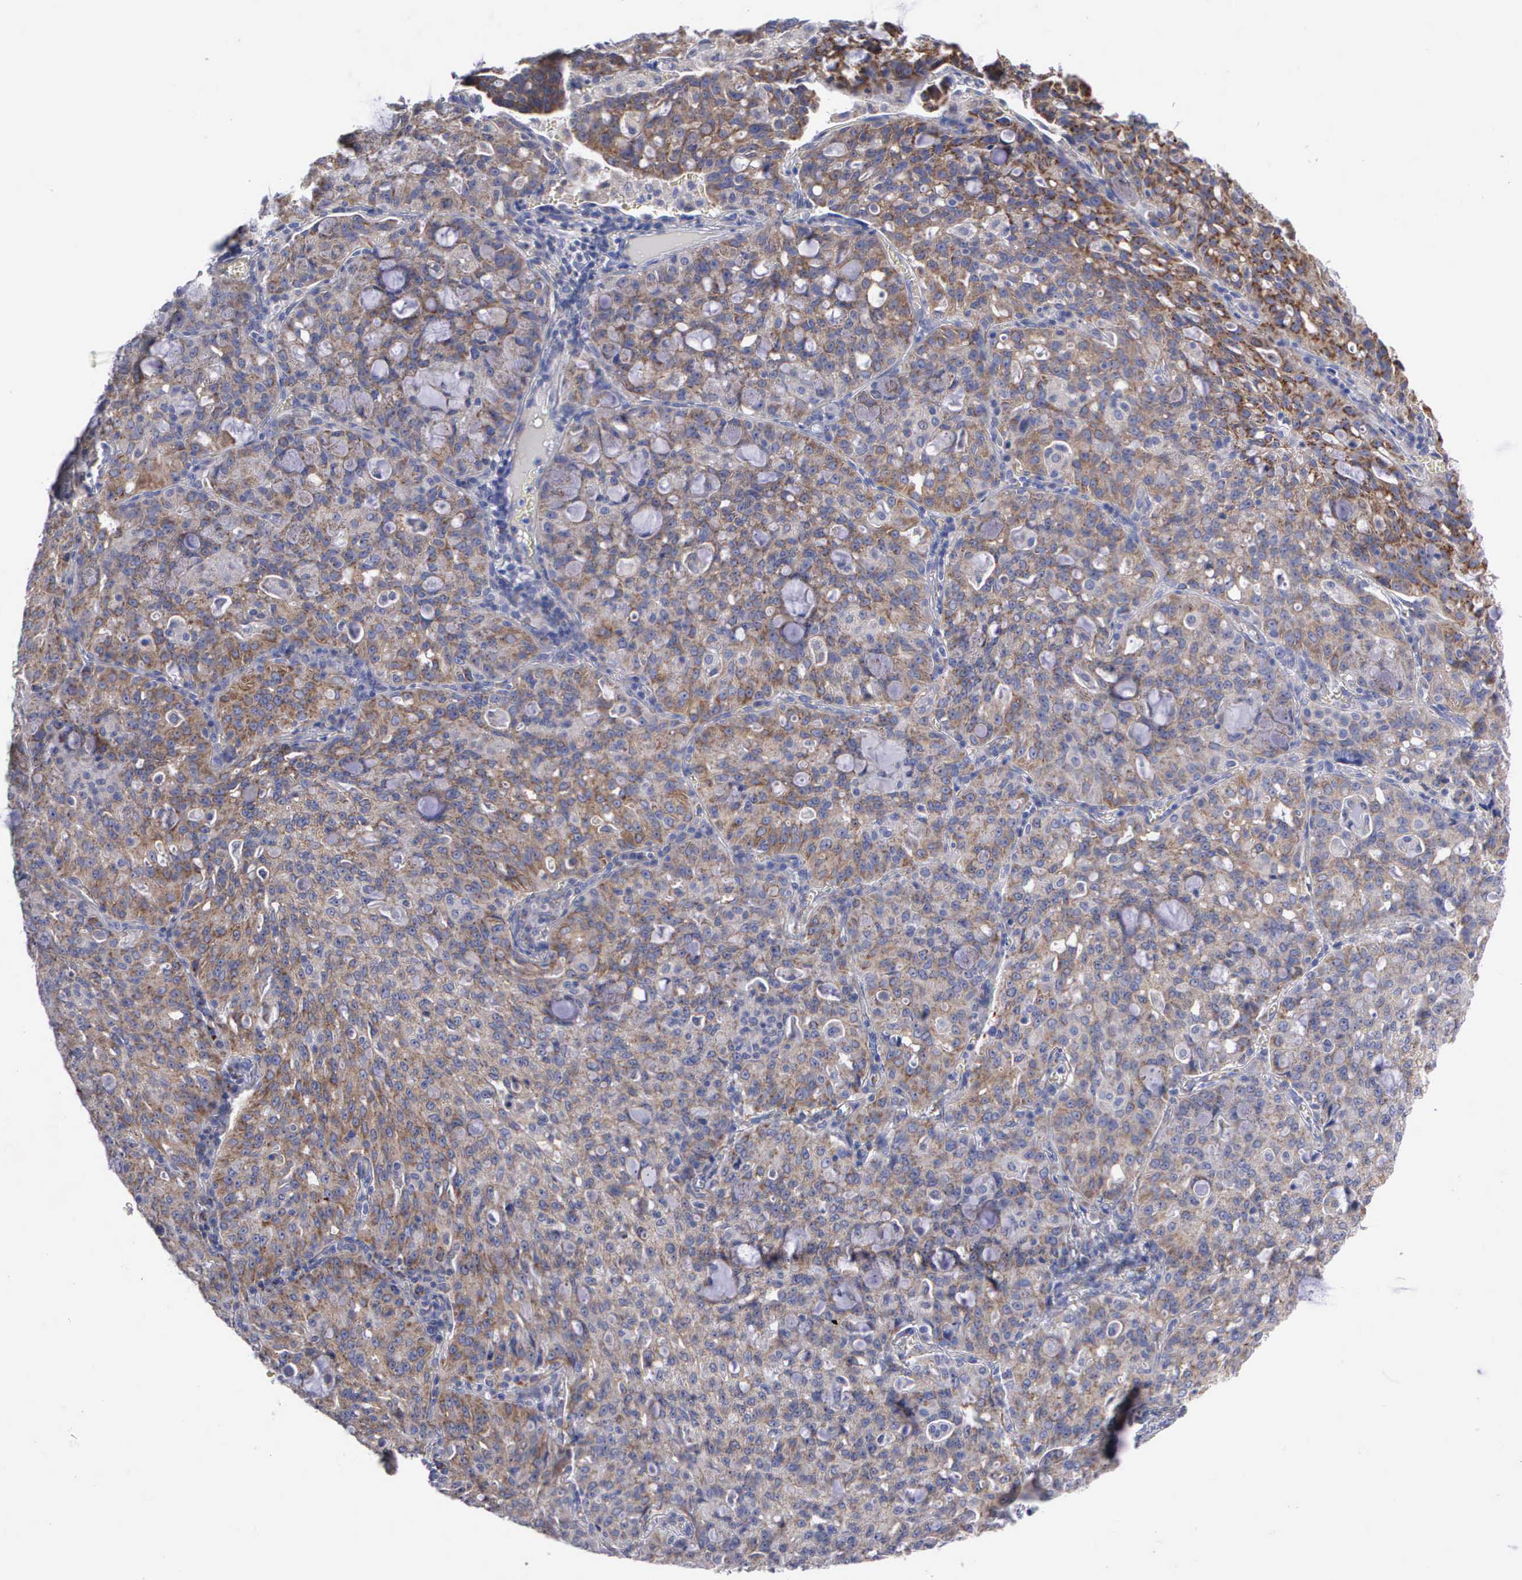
{"staining": {"intensity": "moderate", "quantity": "25%-75%", "location": "cytoplasmic/membranous"}, "tissue": "lung cancer", "cell_type": "Tumor cells", "image_type": "cancer", "snomed": [{"axis": "morphology", "description": "Adenocarcinoma, NOS"}, {"axis": "topography", "description": "Lung"}], "caption": "This histopathology image exhibits IHC staining of lung cancer, with medium moderate cytoplasmic/membranous staining in about 25%-75% of tumor cells.", "gene": "APOOL", "patient": {"sex": "female", "age": 44}}